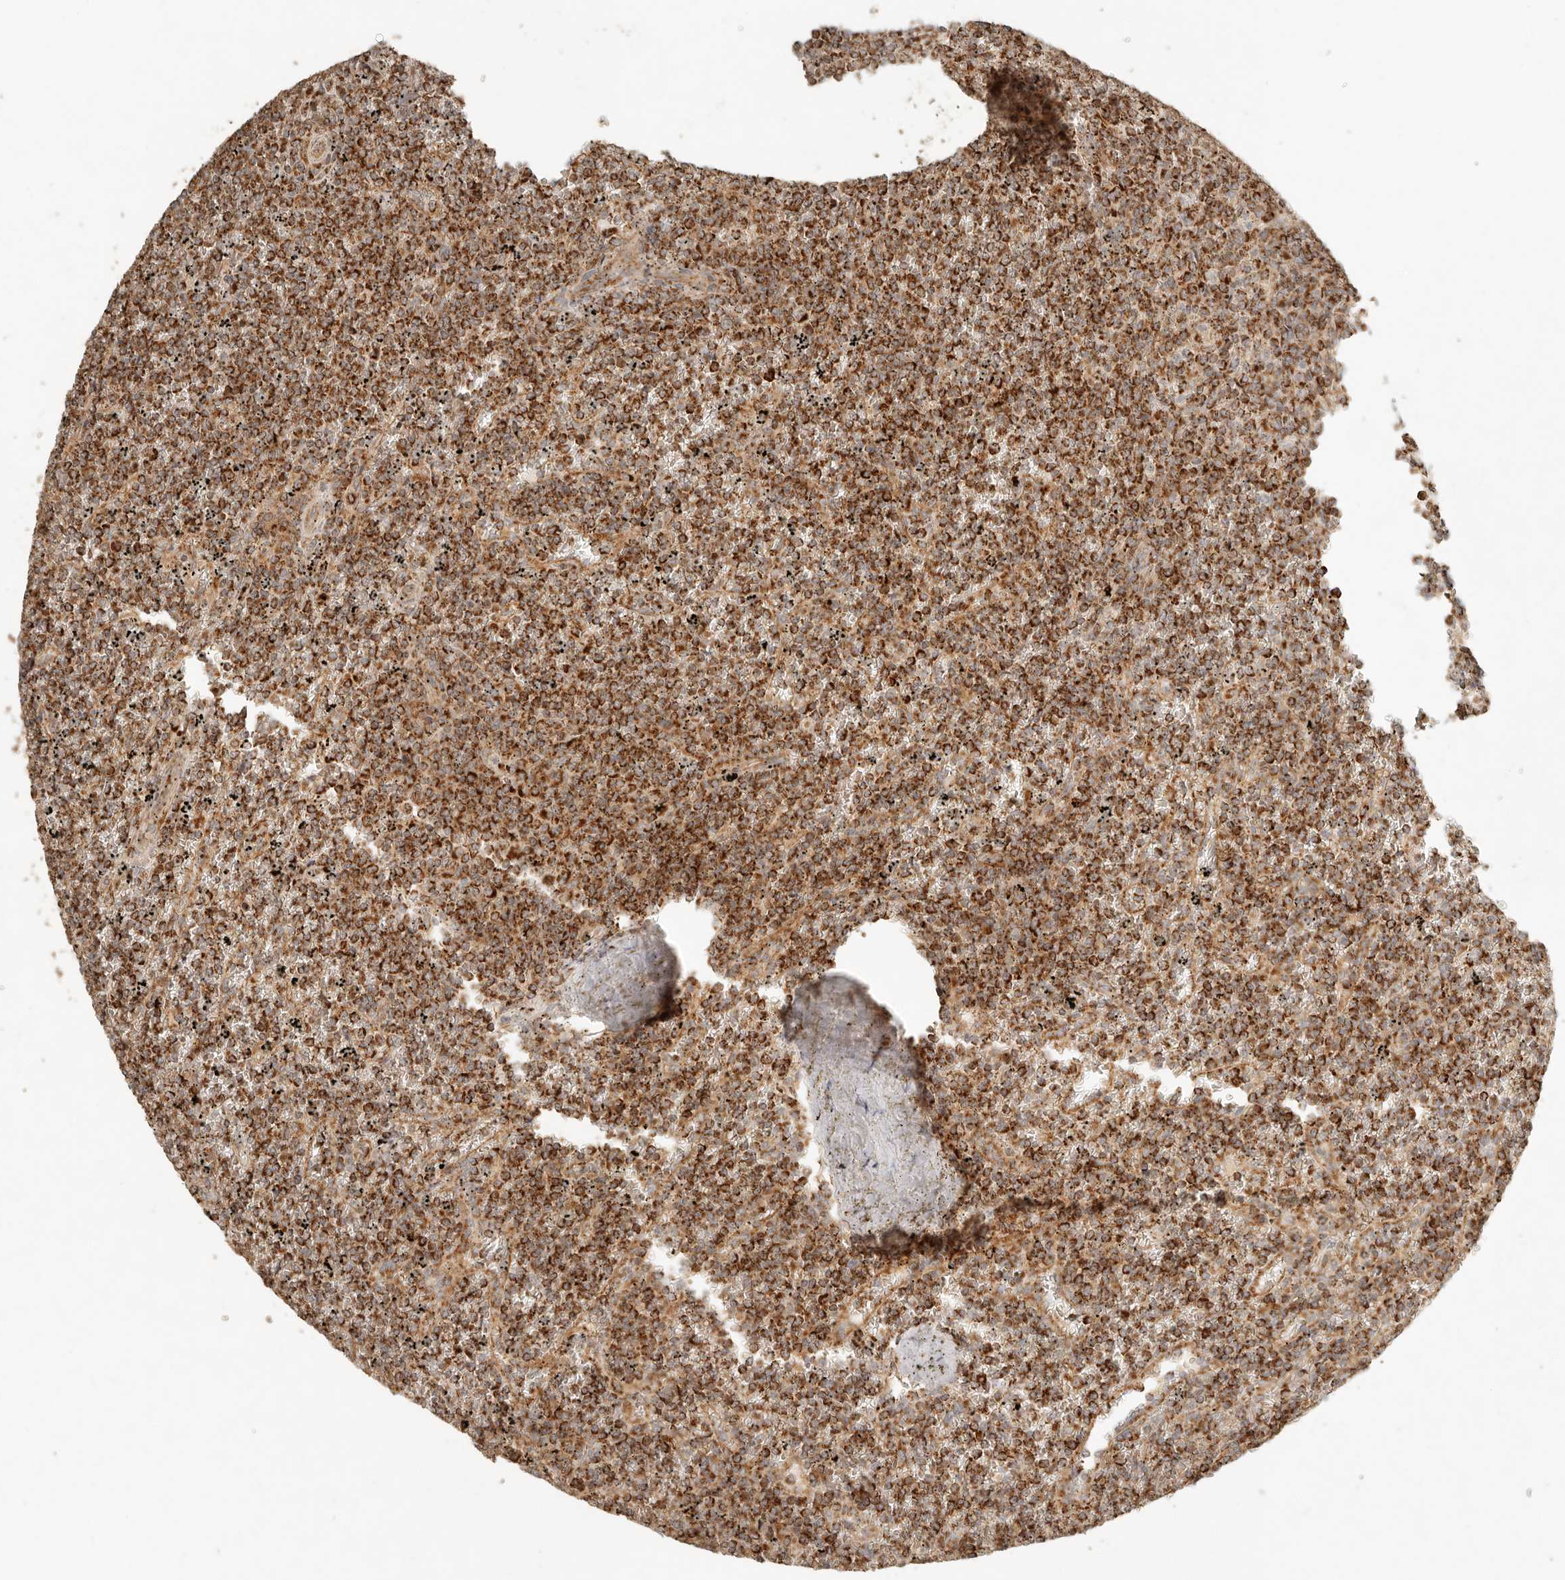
{"staining": {"intensity": "strong", "quantity": ">75%", "location": "cytoplasmic/membranous"}, "tissue": "lymphoma", "cell_type": "Tumor cells", "image_type": "cancer", "snomed": [{"axis": "morphology", "description": "Malignant lymphoma, non-Hodgkin's type, Low grade"}, {"axis": "topography", "description": "Spleen"}], "caption": "DAB immunohistochemical staining of malignant lymphoma, non-Hodgkin's type (low-grade) reveals strong cytoplasmic/membranous protein positivity in approximately >75% of tumor cells.", "gene": "MRPL55", "patient": {"sex": "female", "age": 19}}